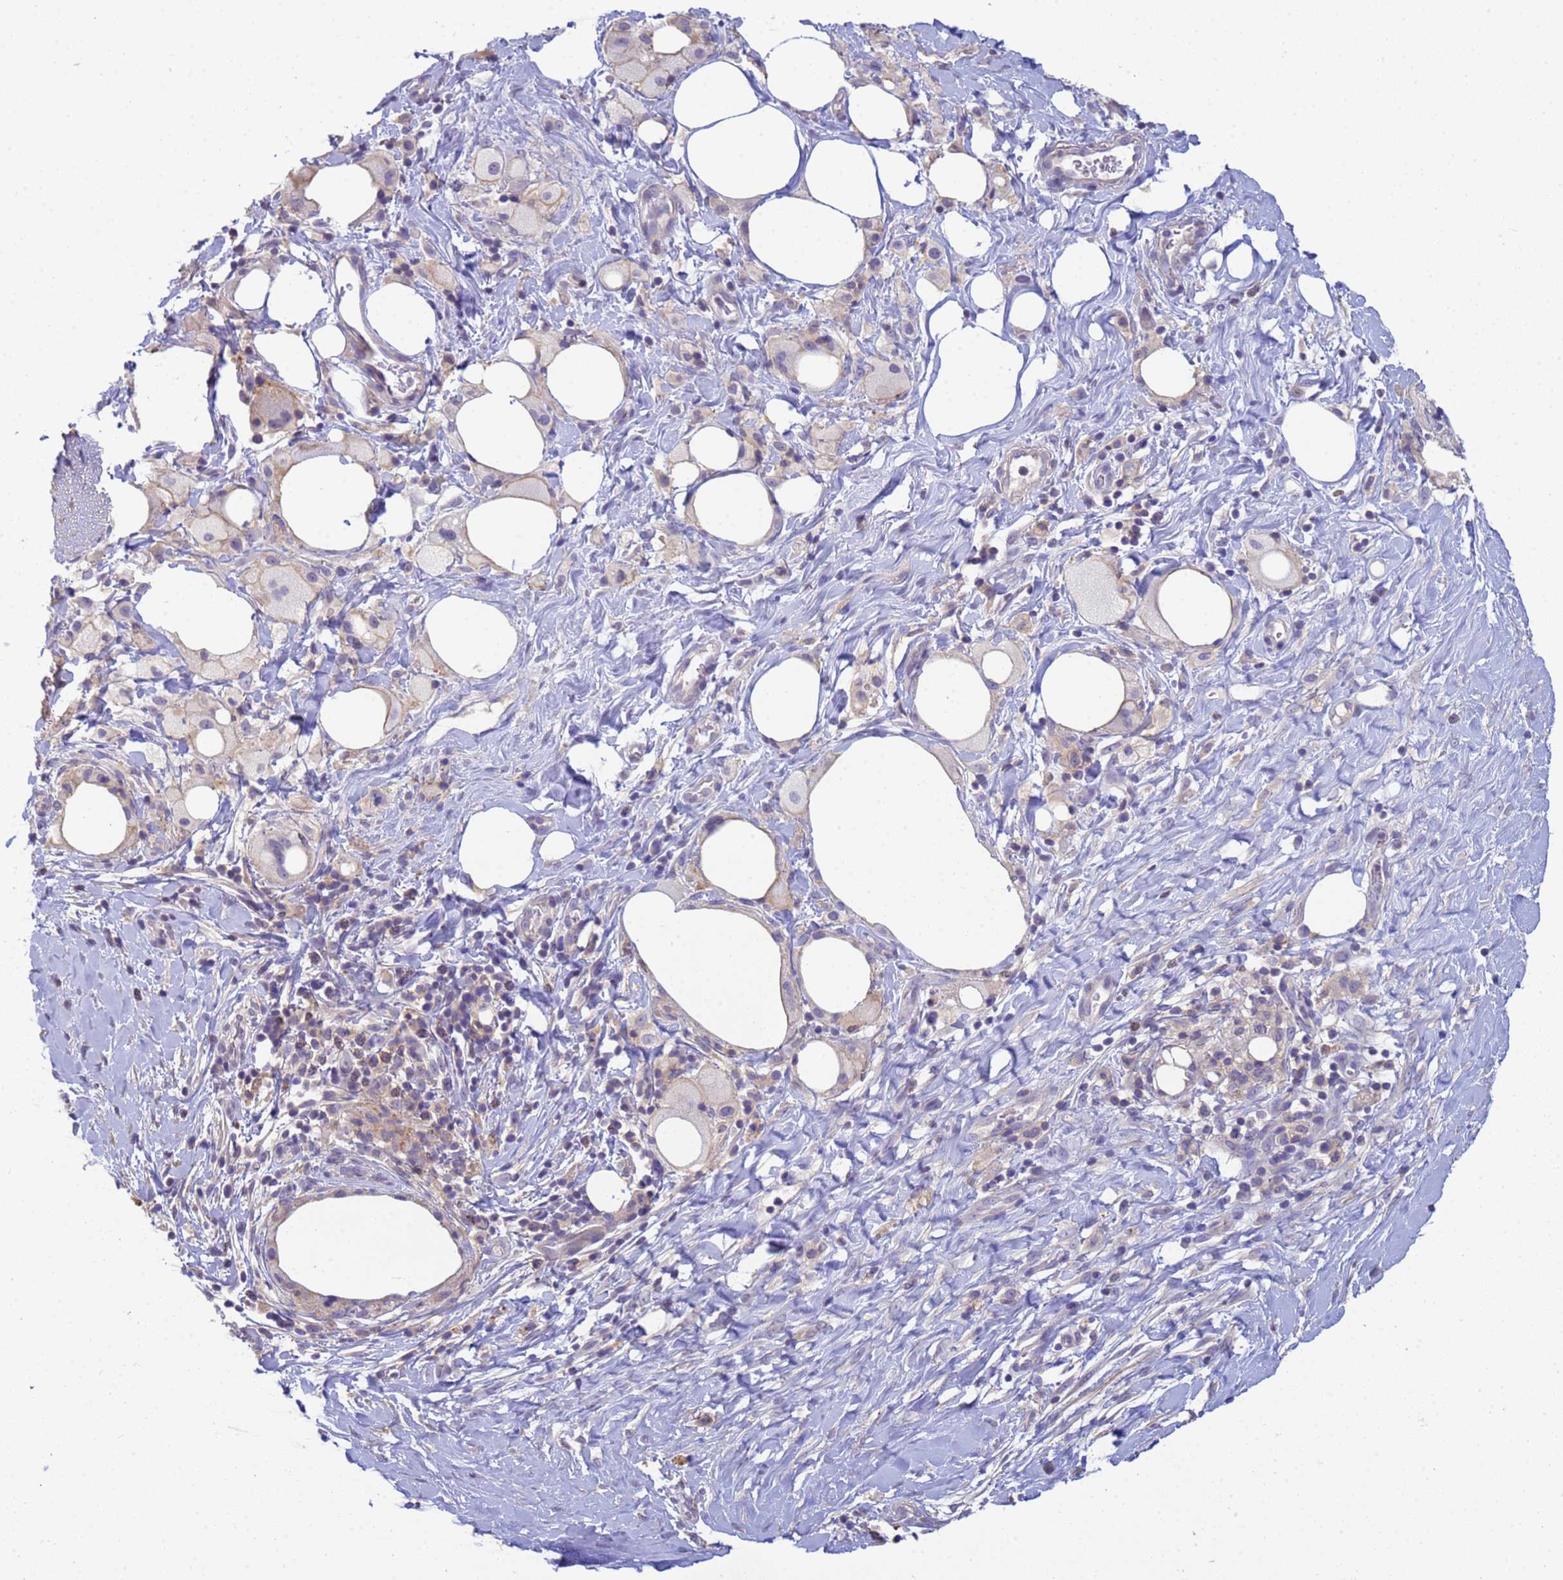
{"staining": {"intensity": "weak", "quantity": "<25%", "location": "cytoplasmic/membranous"}, "tissue": "pancreatic cancer", "cell_type": "Tumor cells", "image_type": "cancer", "snomed": [{"axis": "morphology", "description": "Adenocarcinoma, NOS"}, {"axis": "topography", "description": "Pancreas"}], "caption": "High power microscopy micrograph of an immunohistochemistry (IHC) histopathology image of adenocarcinoma (pancreatic), revealing no significant positivity in tumor cells.", "gene": "KLHL13", "patient": {"sex": "male", "age": 58}}